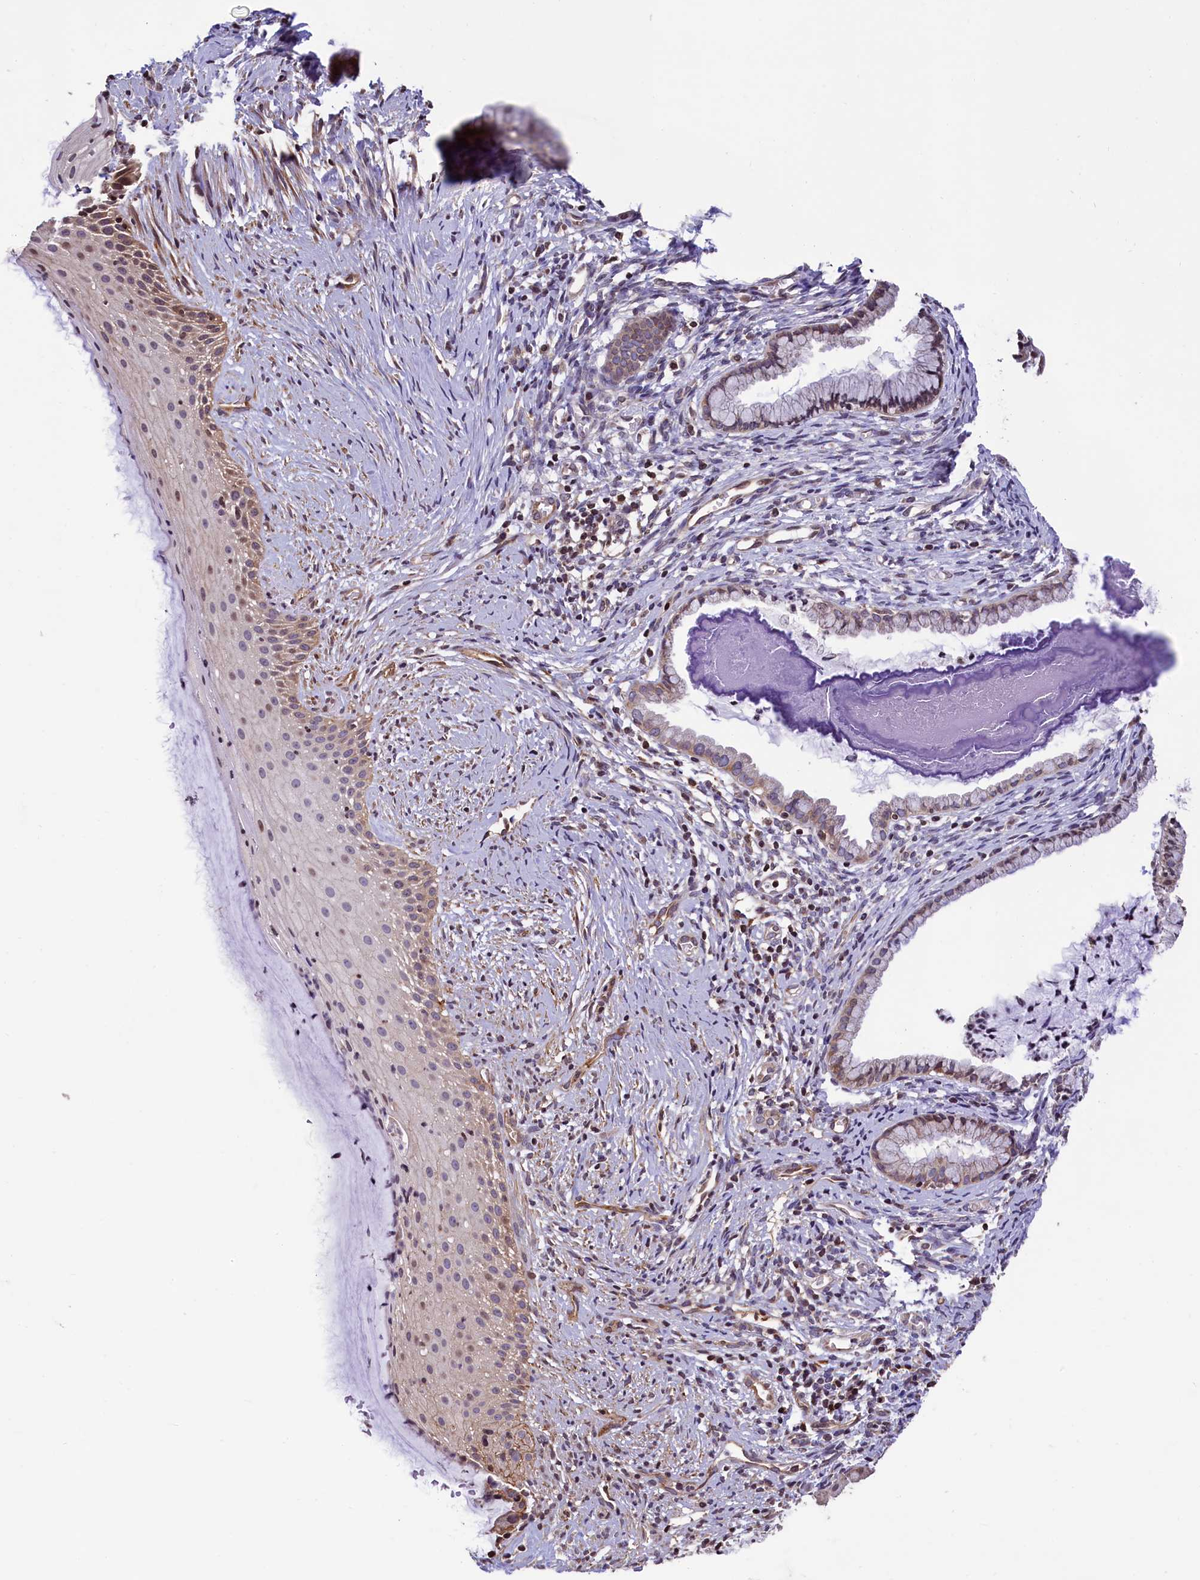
{"staining": {"intensity": "moderate", "quantity": ">75%", "location": "cytoplasmic/membranous,nuclear"}, "tissue": "cervix", "cell_type": "Glandular cells", "image_type": "normal", "snomed": [{"axis": "morphology", "description": "Normal tissue, NOS"}, {"axis": "topography", "description": "Cervix"}], "caption": "High-power microscopy captured an immunohistochemistry (IHC) photomicrograph of normal cervix, revealing moderate cytoplasmic/membranous,nuclear staining in approximately >75% of glandular cells.", "gene": "ZNF2", "patient": {"sex": "female", "age": 36}}